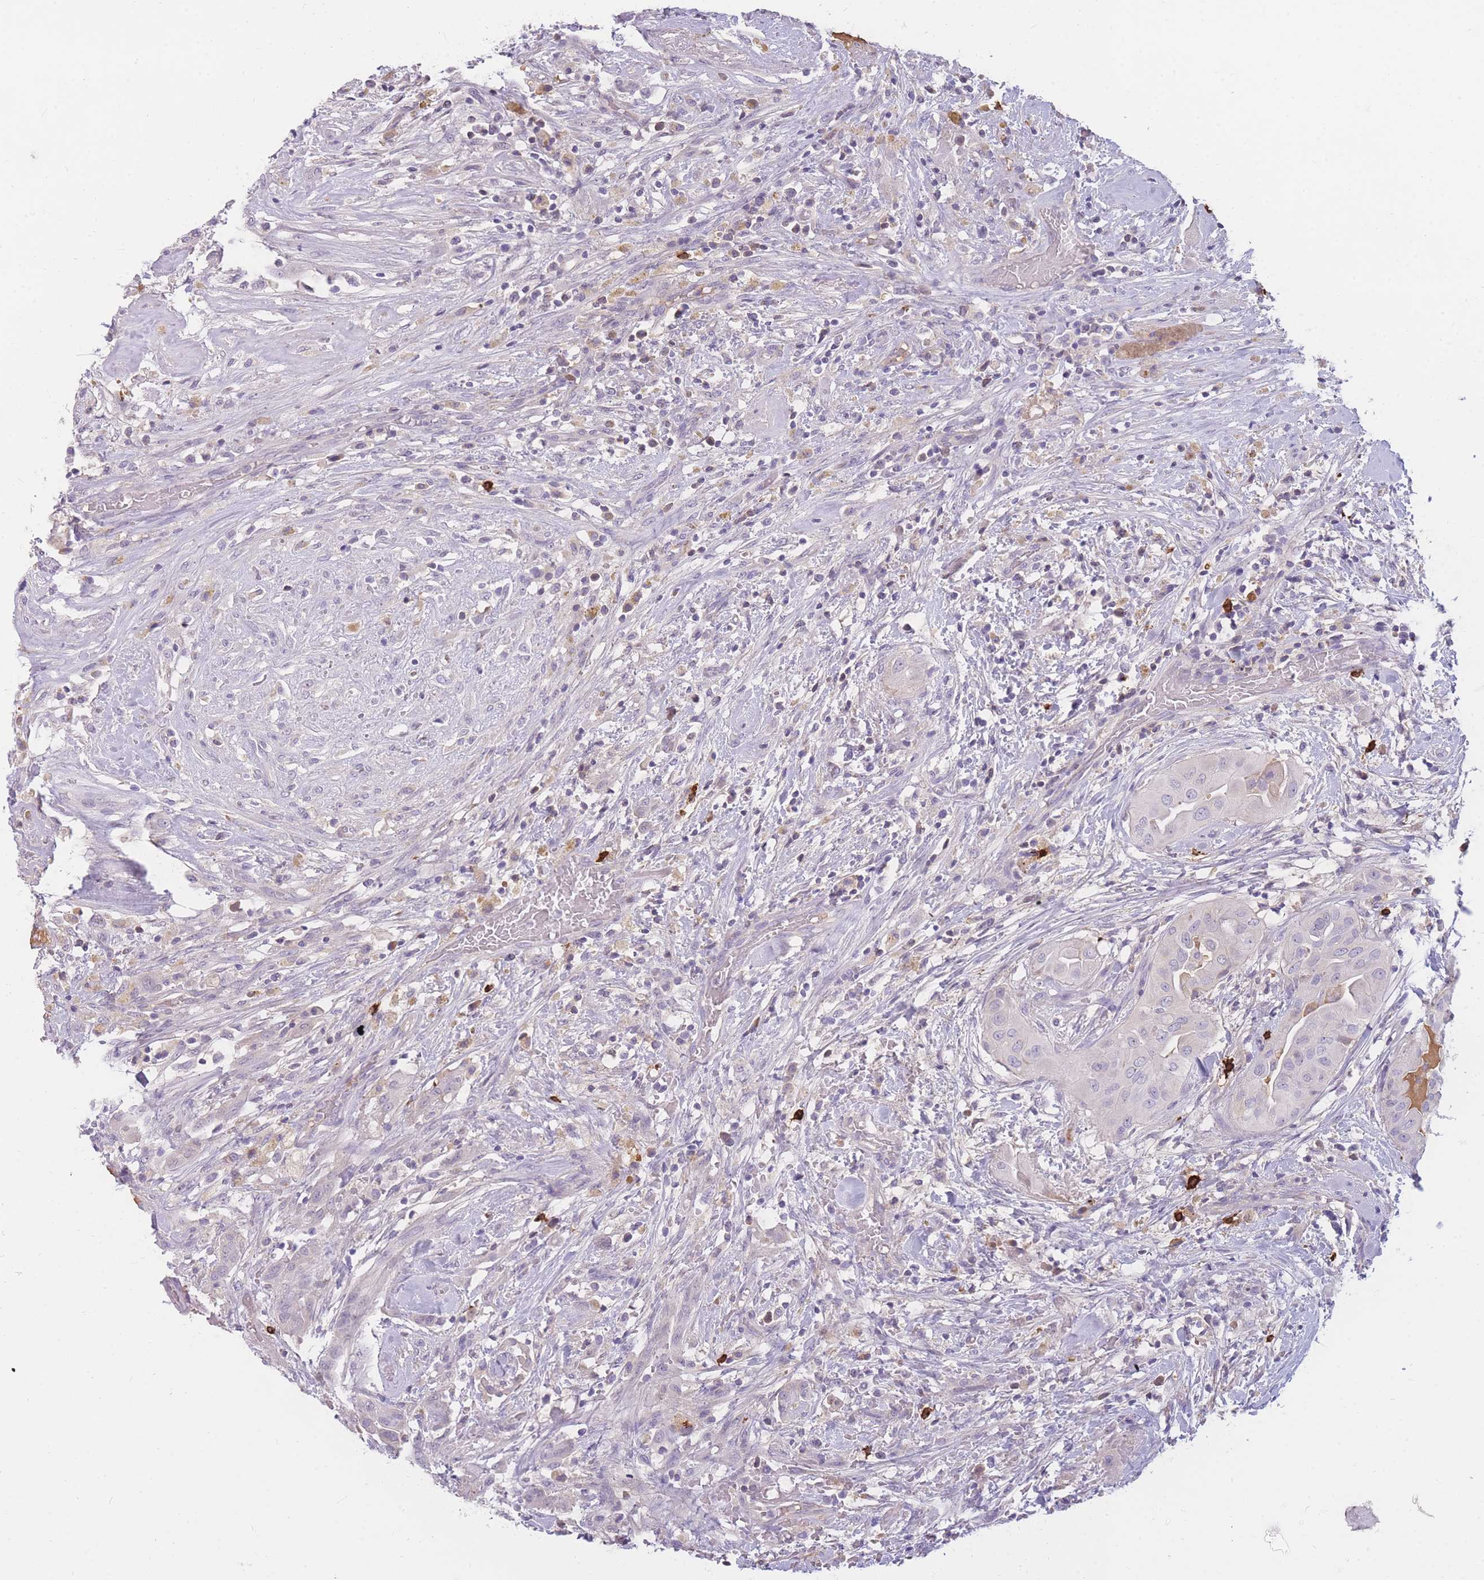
{"staining": {"intensity": "negative", "quantity": "none", "location": "none"}, "tissue": "thyroid cancer", "cell_type": "Tumor cells", "image_type": "cancer", "snomed": [{"axis": "morphology", "description": "Papillary adenocarcinoma, NOS"}, {"axis": "topography", "description": "Thyroid gland"}], "caption": "High power microscopy image of an immunohistochemistry histopathology image of thyroid cancer (papillary adenocarcinoma), revealing no significant expression in tumor cells. (DAB immunohistochemistry with hematoxylin counter stain).", "gene": "TPSD1", "patient": {"sex": "female", "age": 59}}